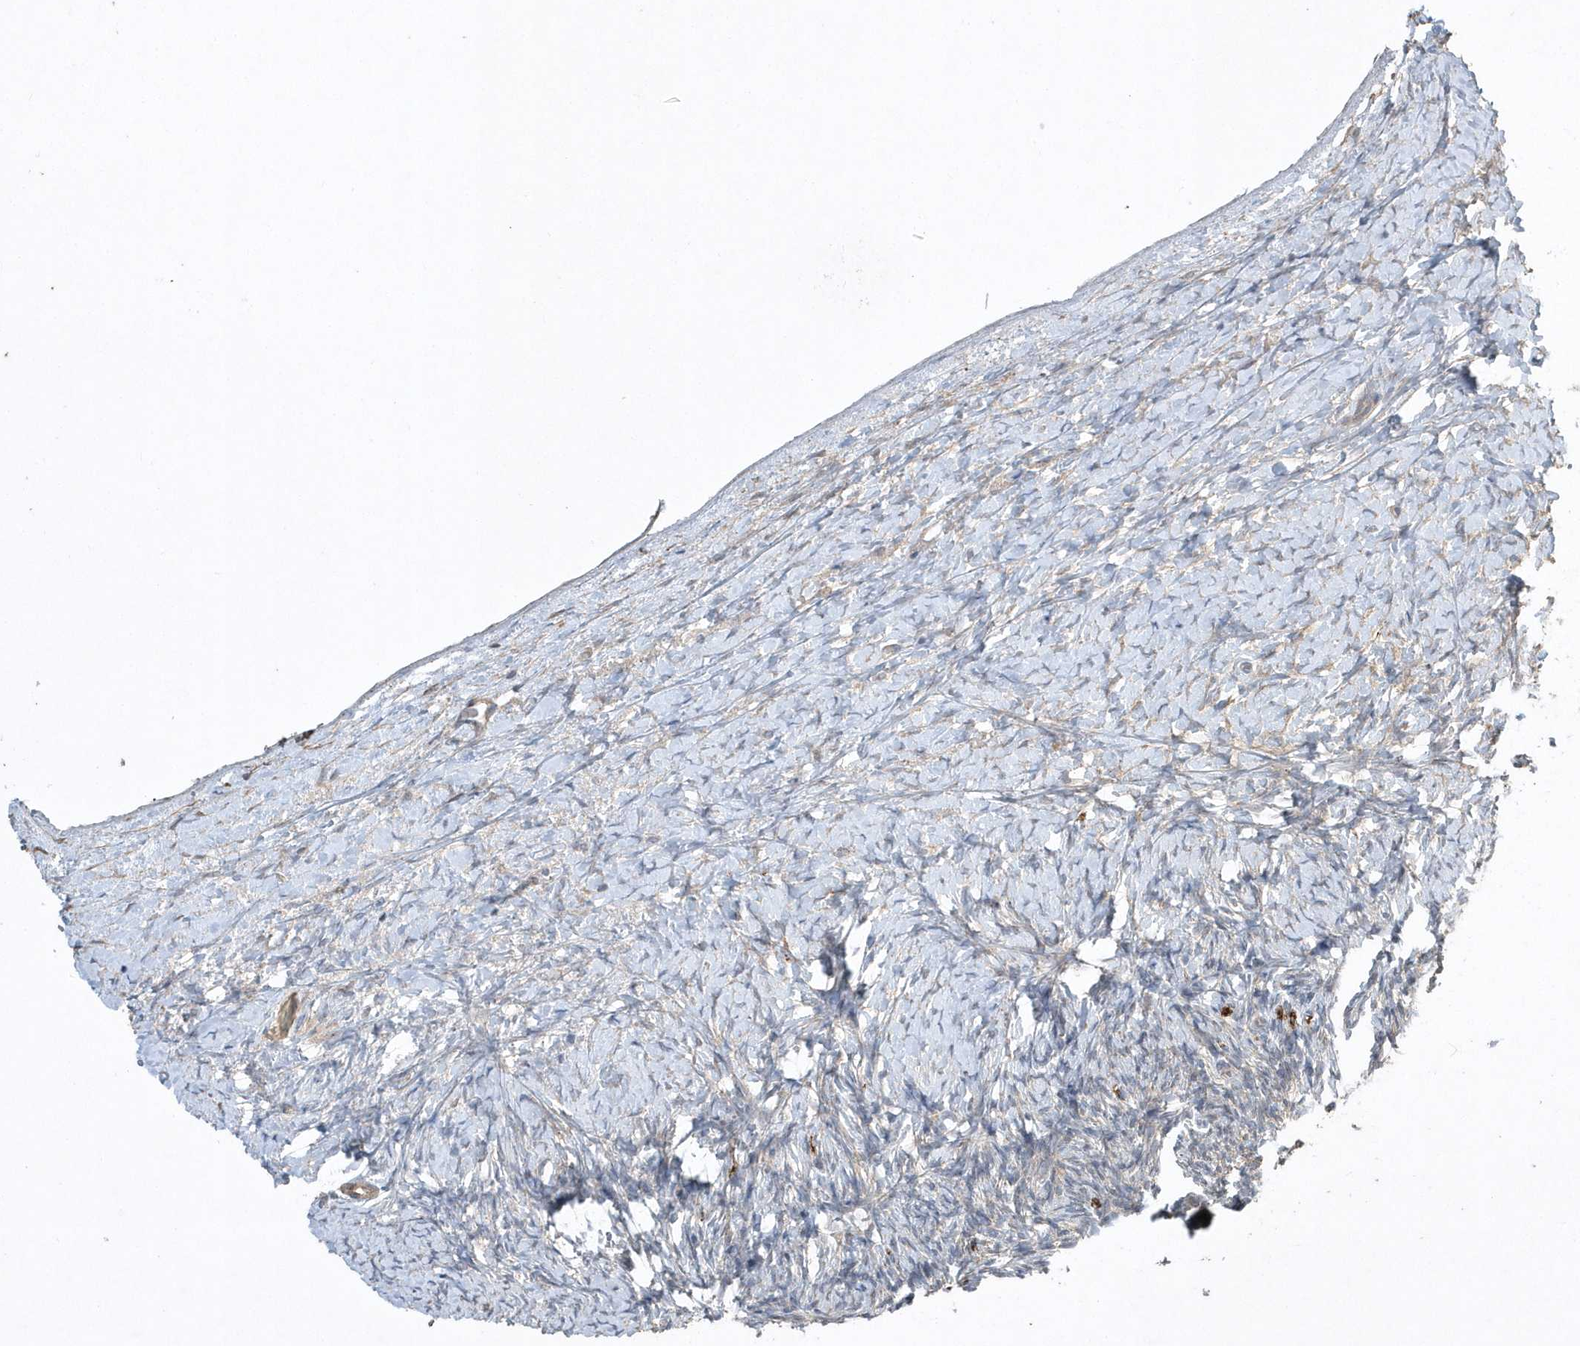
{"staining": {"intensity": "moderate", "quantity": ">75%", "location": "cytoplasmic/membranous"}, "tissue": "ovary", "cell_type": "Follicle cells", "image_type": "normal", "snomed": [{"axis": "morphology", "description": "Normal tissue, NOS"}, {"axis": "morphology", "description": "Developmental malformation"}, {"axis": "topography", "description": "Ovary"}], "caption": "Protein staining of normal ovary exhibits moderate cytoplasmic/membranous expression in approximately >75% of follicle cells.", "gene": "SENP8", "patient": {"sex": "female", "age": 39}}